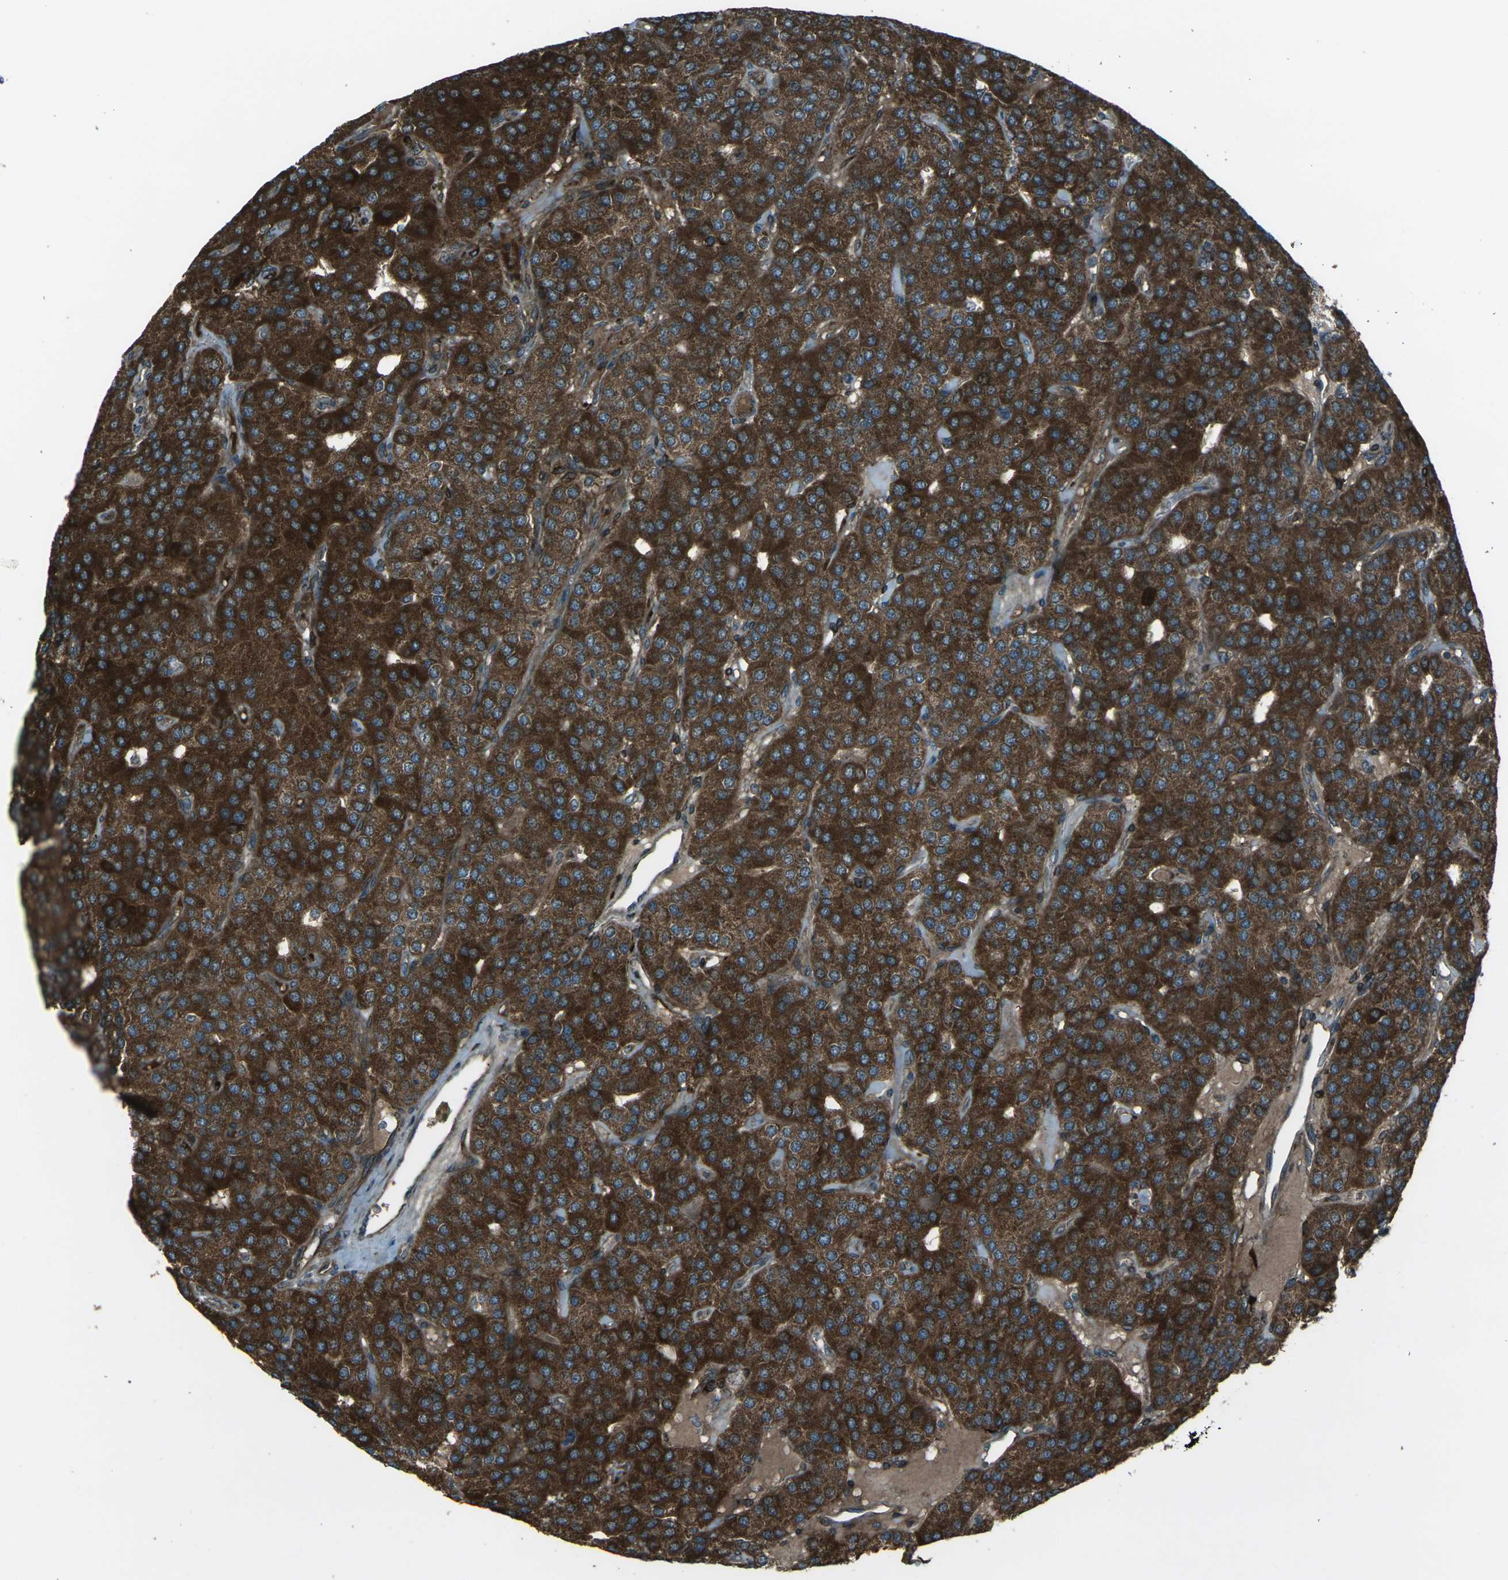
{"staining": {"intensity": "strong", "quantity": ">75%", "location": "cytoplasmic/membranous"}, "tissue": "parathyroid gland", "cell_type": "Glandular cells", "image_type": "normal", "snomed": [{"axis": "morphology", "description": "Normal tissue, NOS"}, {"axis": "morphology", "description": "Adenoma, NOS"}, {"axis": "topography", "description": "Parathyroid gland"}], "caption": "Glandular cells display strong cytoplasmic/membranous staining in approximately >75% of cells in benign parathyroid gland.", "gene": "LSMEM1", "patient": {"sex": "female", "age": 86}}